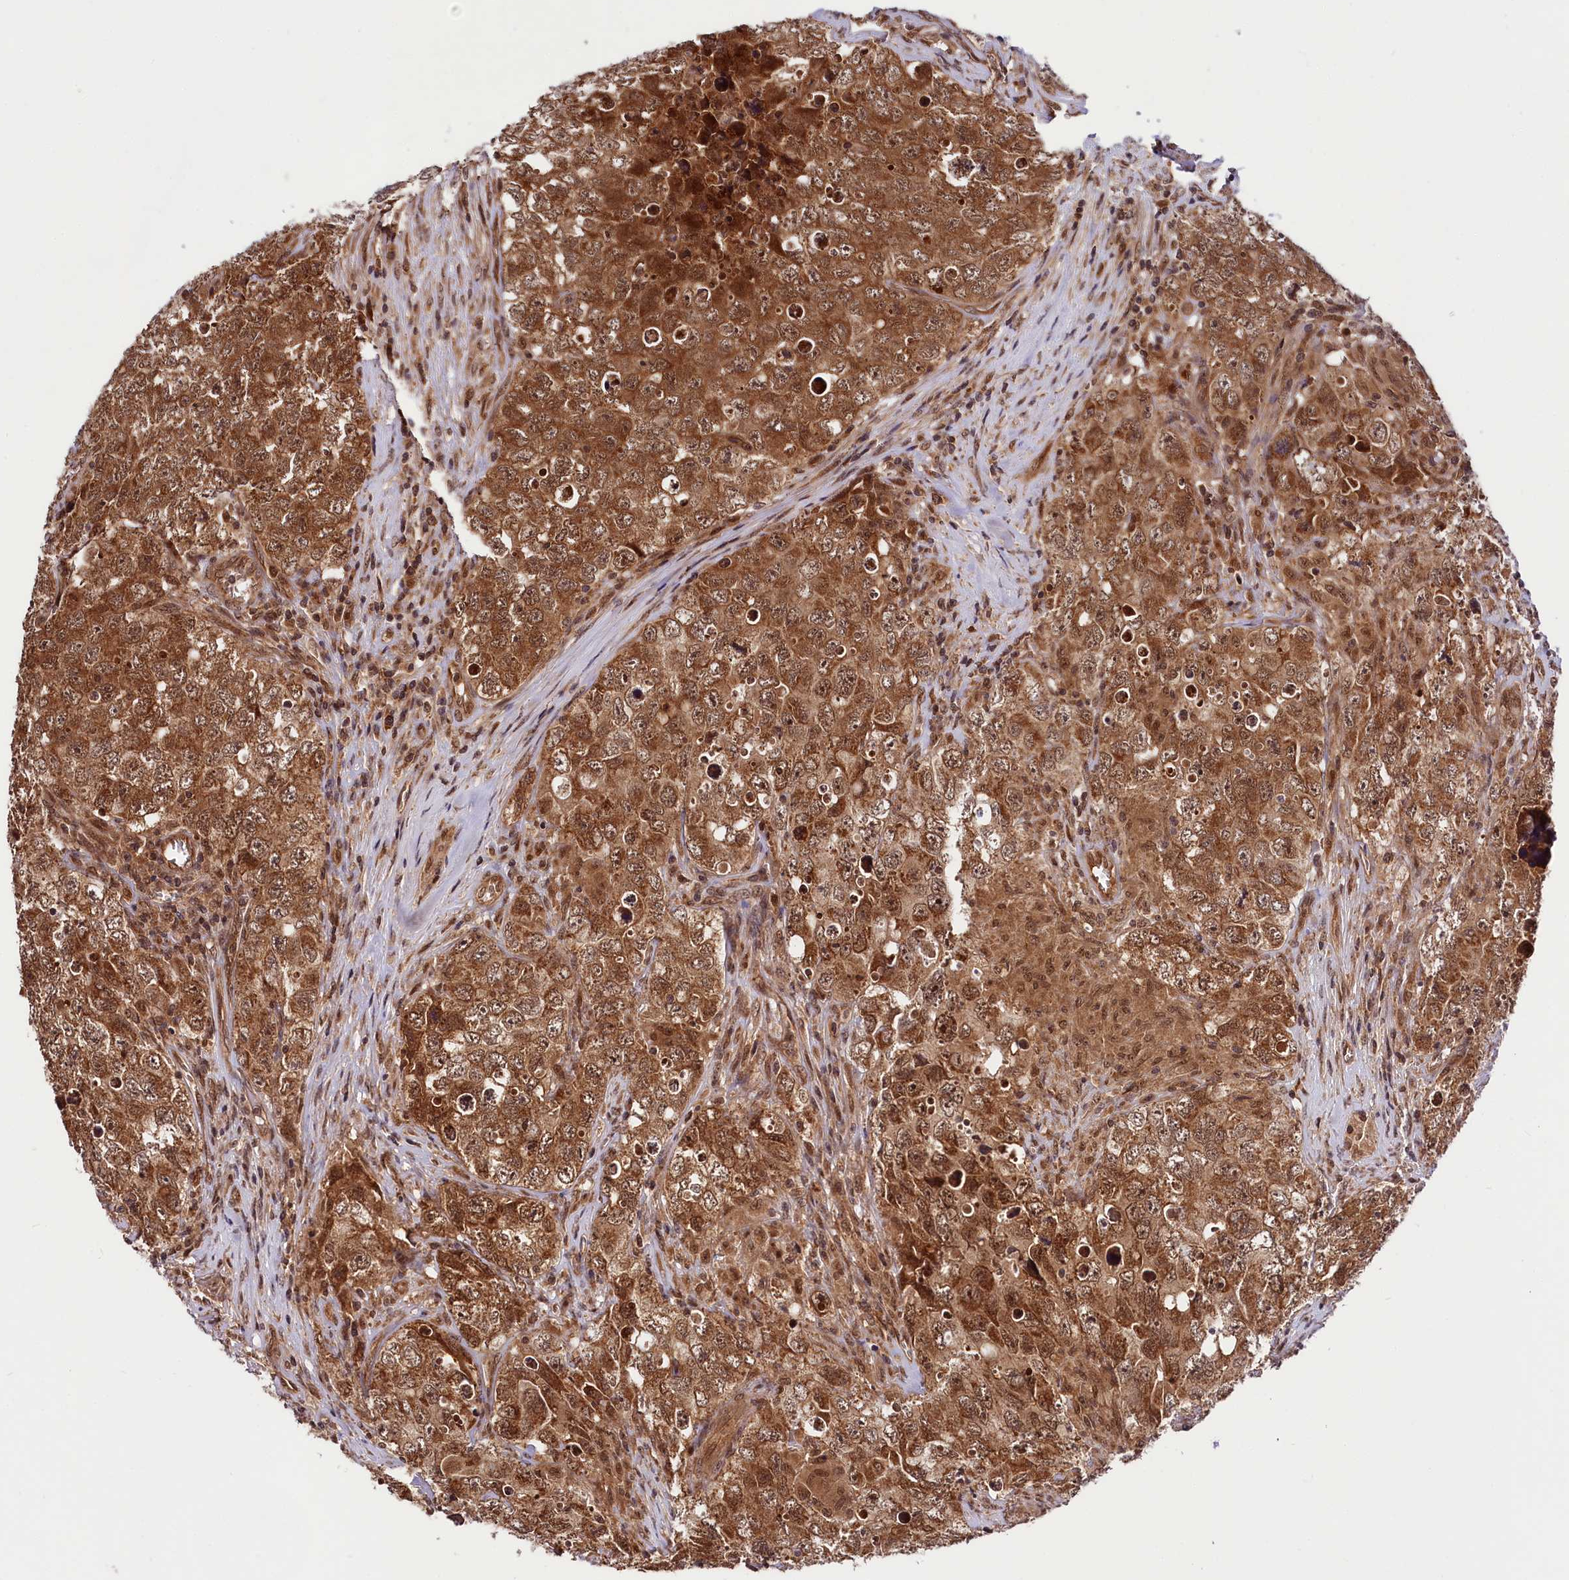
{"staining": {"intensity": "strong", "quantity": ">75%", "location": "cytoplasmic/membranous,nuclear"}, "tissue": "testis cancer", "cell_type": "Tumor cells", "image_type": "cancer", "snomed": [{"axis": "morphology", "description": "Seminoma, NOS"}, {"axis": "morphology", "description": "Carcinoma, Embryonal, NOS"}, {"axis": "topography", "description": "Testis"}], "caption": "A photomicrograph of testis embryonal carcinoma stained for a protein demonstrates strong cytoplasmic/membranous and nuclear brown staining in tumor cells. Using DAB (brown) and hematoxylin (blue) stains, captured at high magnification using brightfield microscopy.", "gene": "UBE3A", "patient": {"sex": "male", "age": 43}}